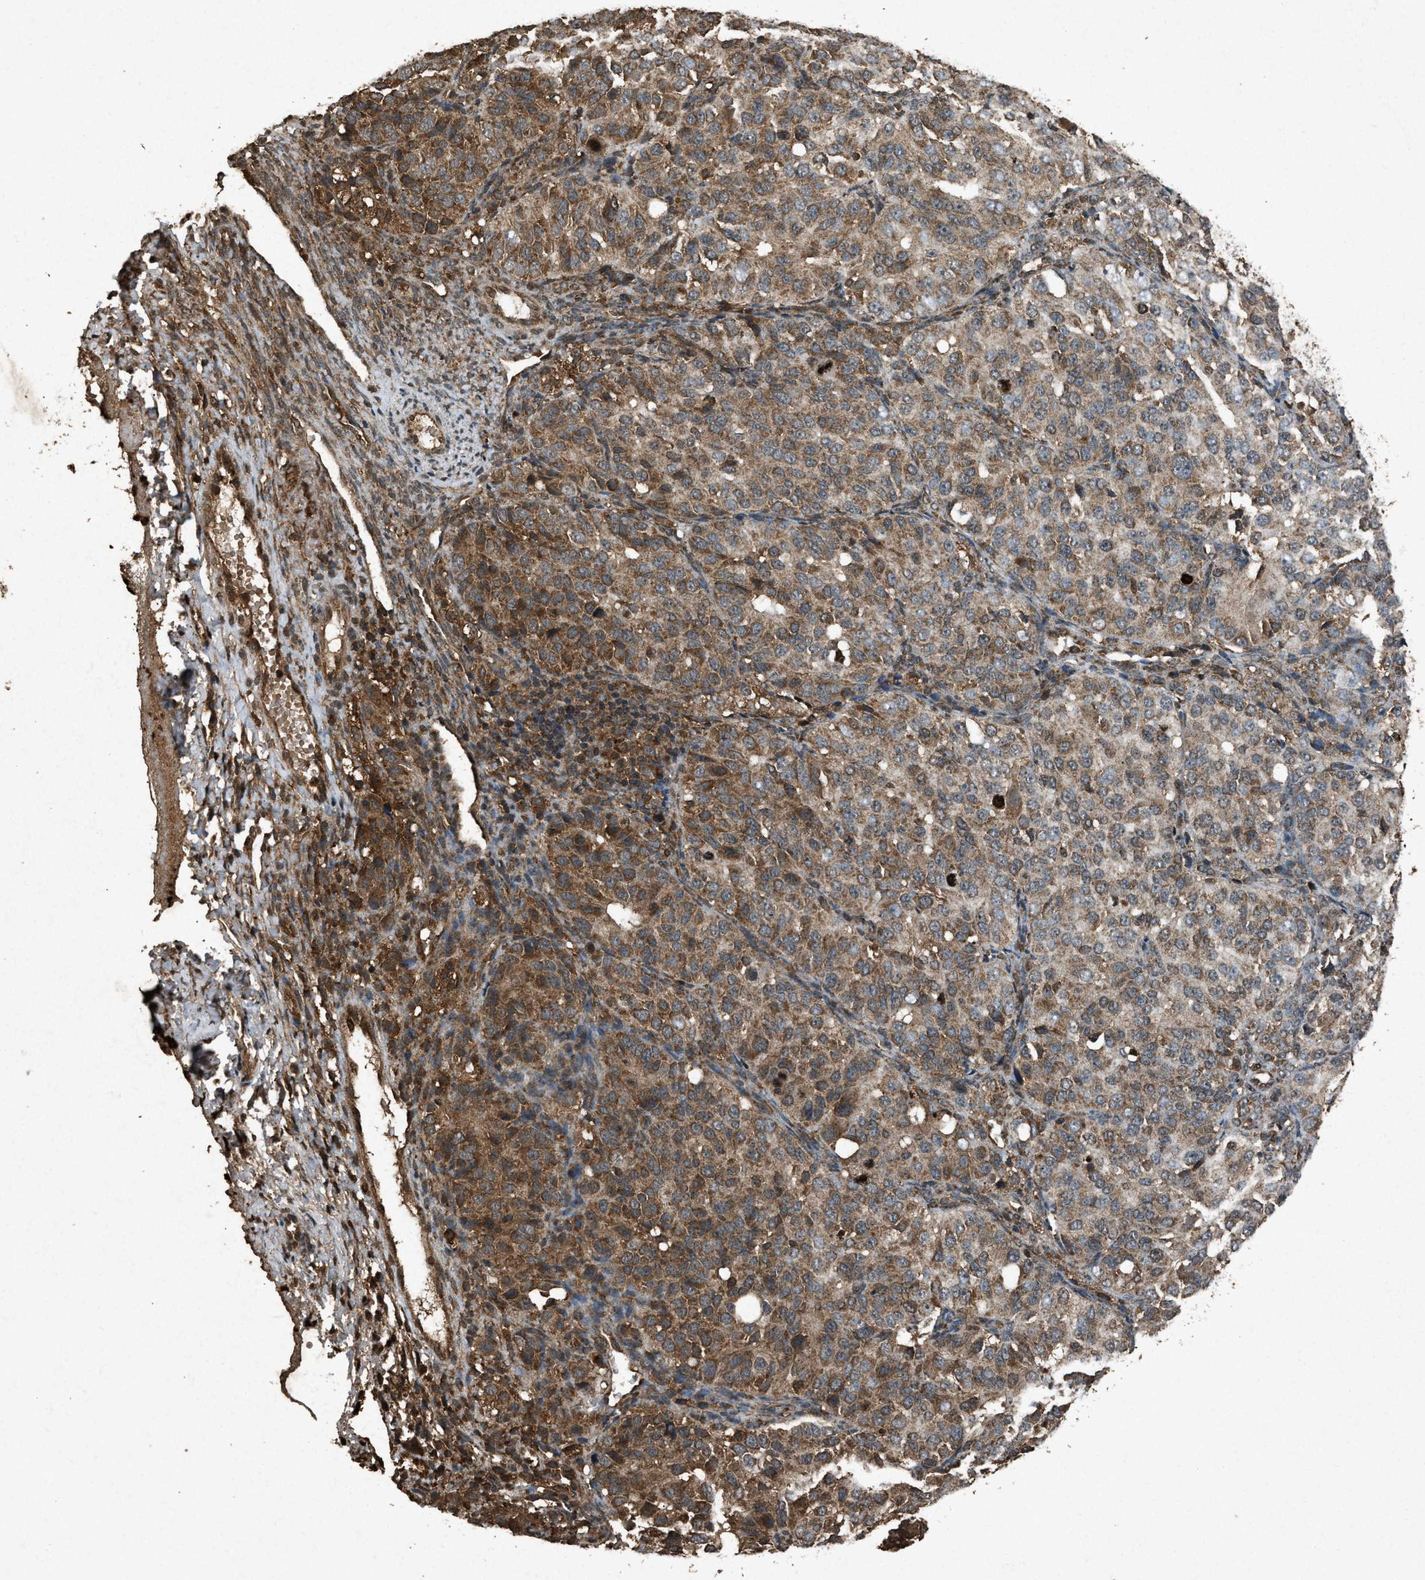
{"staining": {"intensity": "moderate", "quantity": ">75%", "location": "cytoplasmic/membranous"}, "tissue": "ovarian cancer", "cell_type": "Tumor cells", "image_type": "cancer", "snomed": [{"axis": "morphology", "description": "Carcinoma, endometroid"}, {"axis": "topography", "description": "Ovary"}], "caption": "Tumor cells display moderate cytoplasmic/membranous staining in approximately >75% of cells in endometroid carcinoma (ovarian).", "gene": "OAS1", "patient": {"sex": "female", "age": 51}}